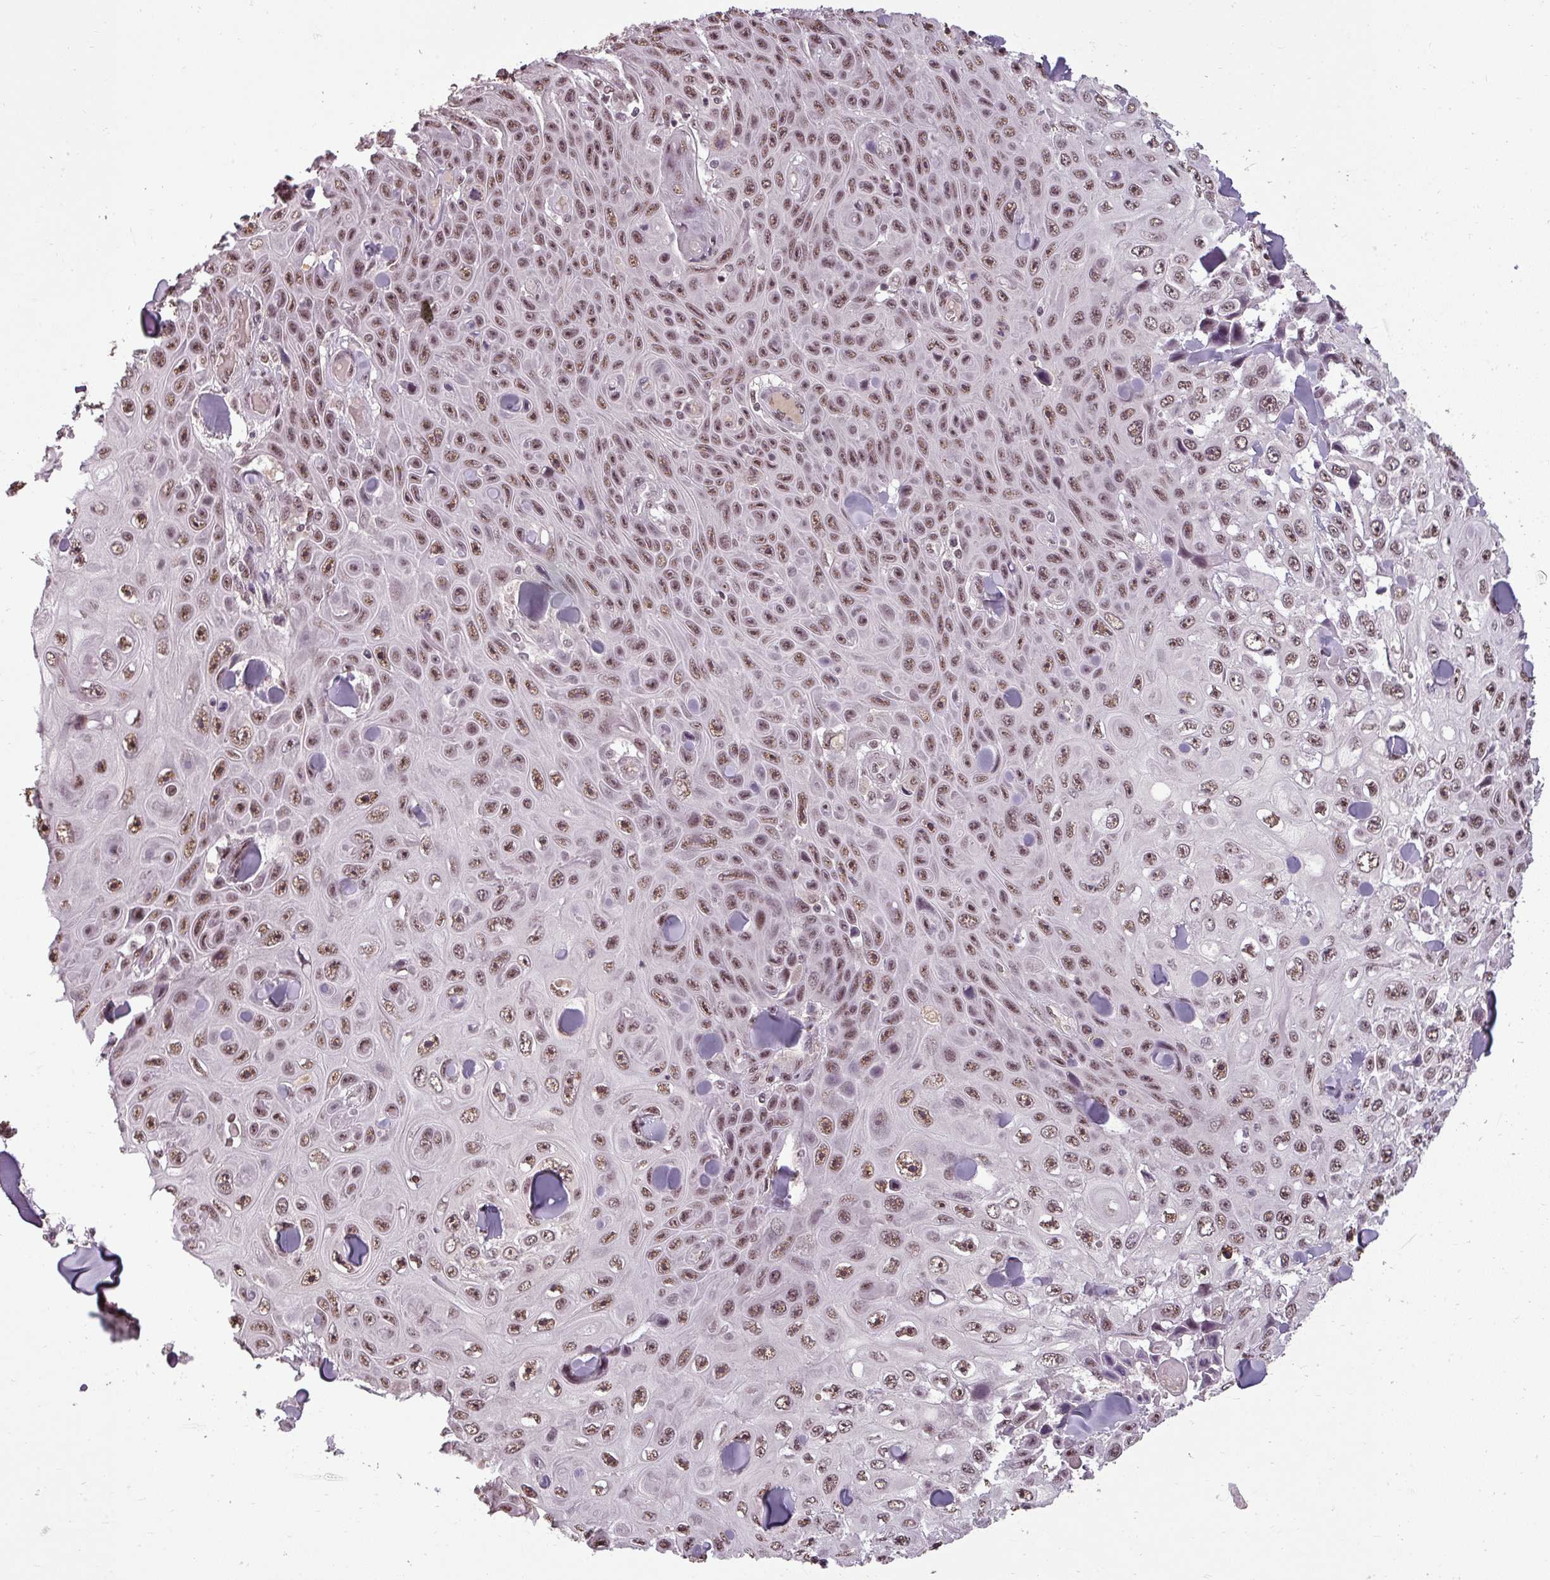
{"staining": {"intensity": "moderate", "quantity": ">75%", "location": "nuclear"}, "tissue": "skin cancer", "cell_type": "Tumor cells", "image_type": "cancer", "snomed": [{"axis": "morphology", "description": "Squamous cell carcinoma, NOS"}, {"axis": "topography", "description": "Skin"}], "caption": "Protein staining by immunohistochemistry (IHC) demonstrates moderate nuclear staining in approximately >75% of tumor cells in skin cancer.", "gene": "BCAS3", "patient": {"sex": "male", "age": 82}}